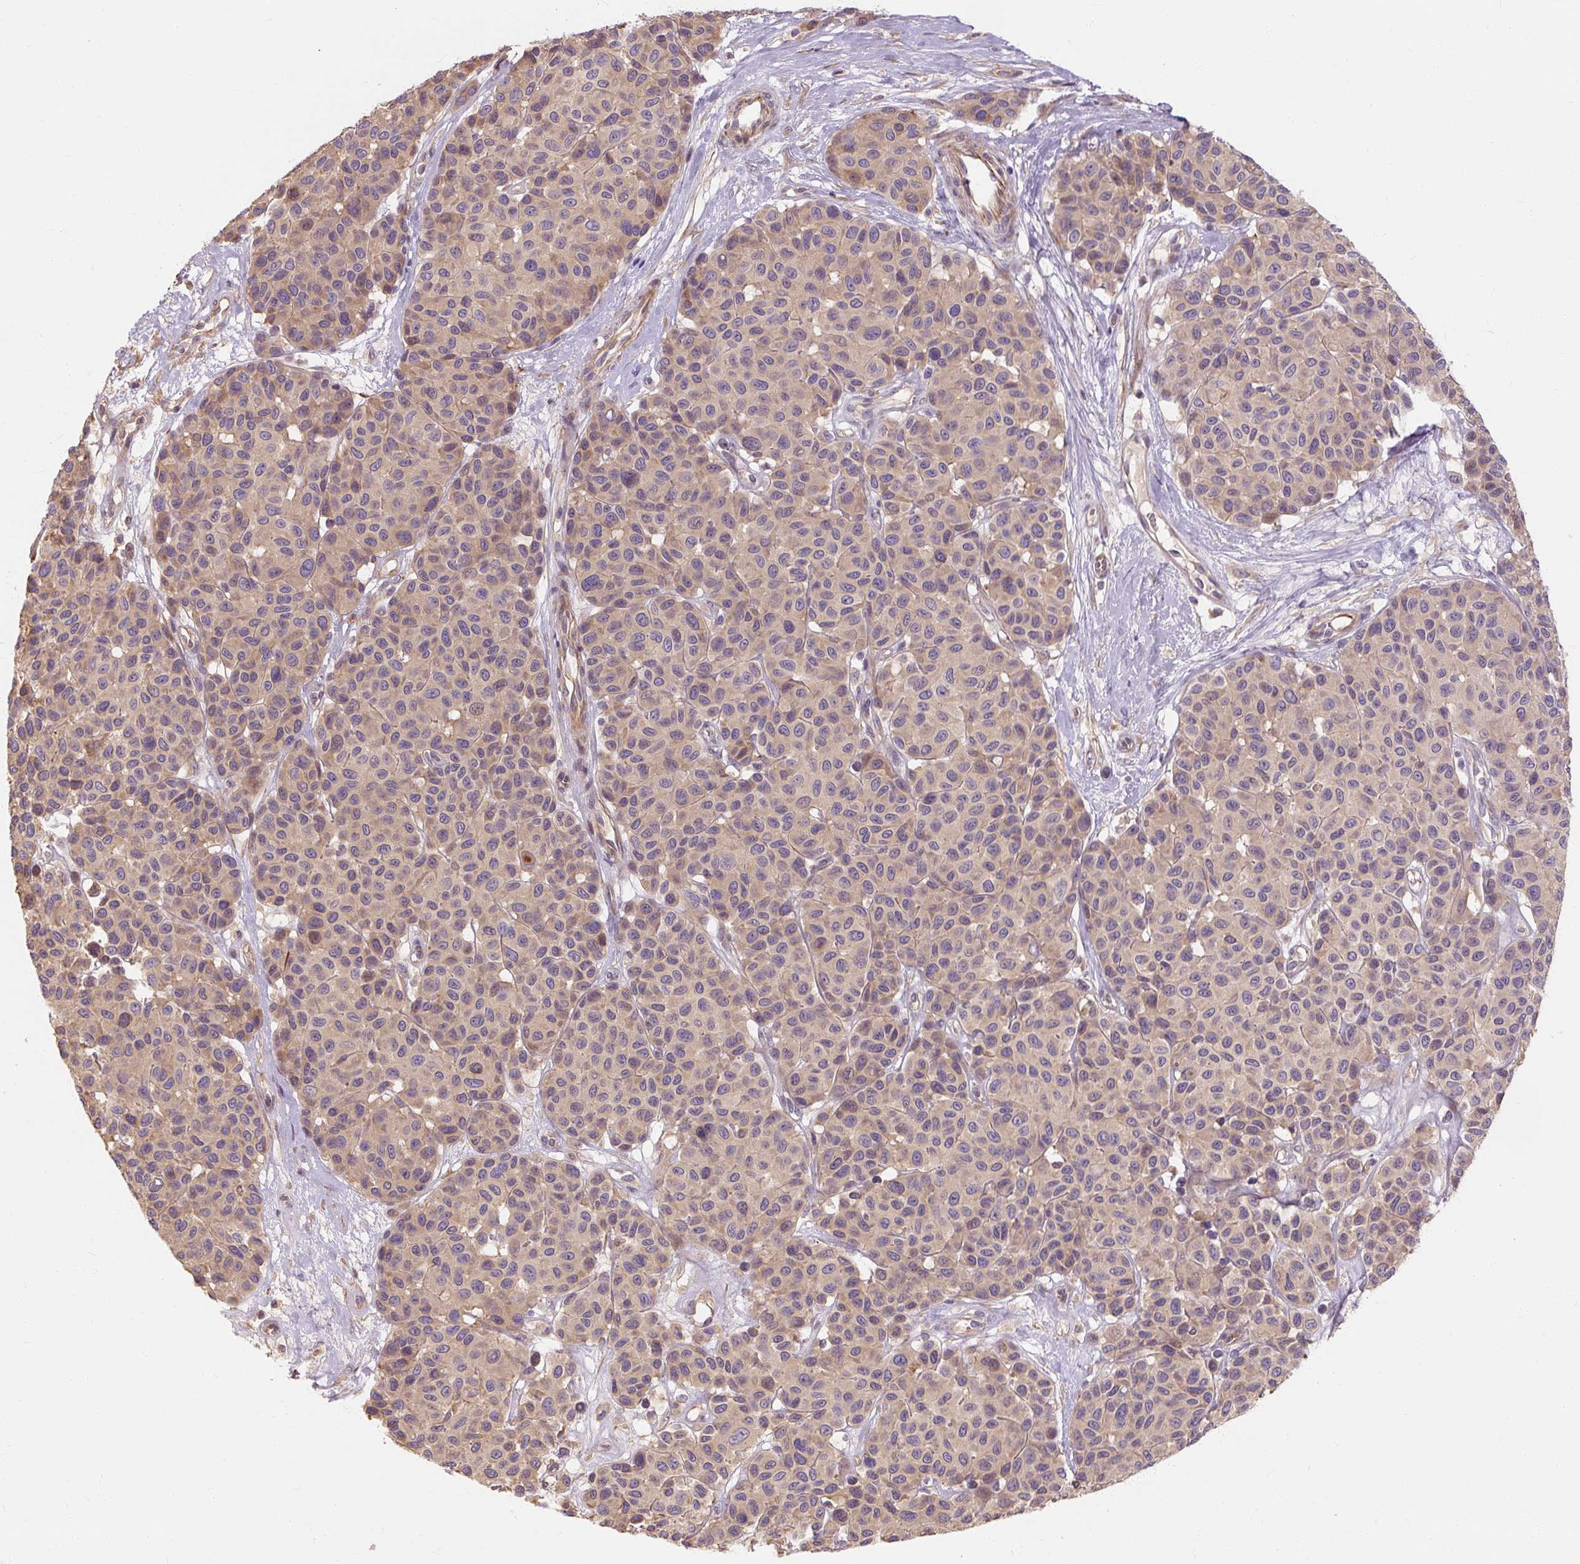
{"staining": {"intensity": "weak", "quantity": "<25%", "location": "cytoplasmic/membranous"}, "tissue": "melanoma", "cell_type": "Tumor cells", "image_type": "cancer", "snomed": [{"axis": "morphology", "description": "Malignant melanoma, NOS"}, {"axis": "topography", "description": "Skin"}], "caption": "Melanoma stained for a protein using IHC displays no staining tumor cells.", "gene": "RB1CC1", "patient": {"sex": "female", "age": 66}}